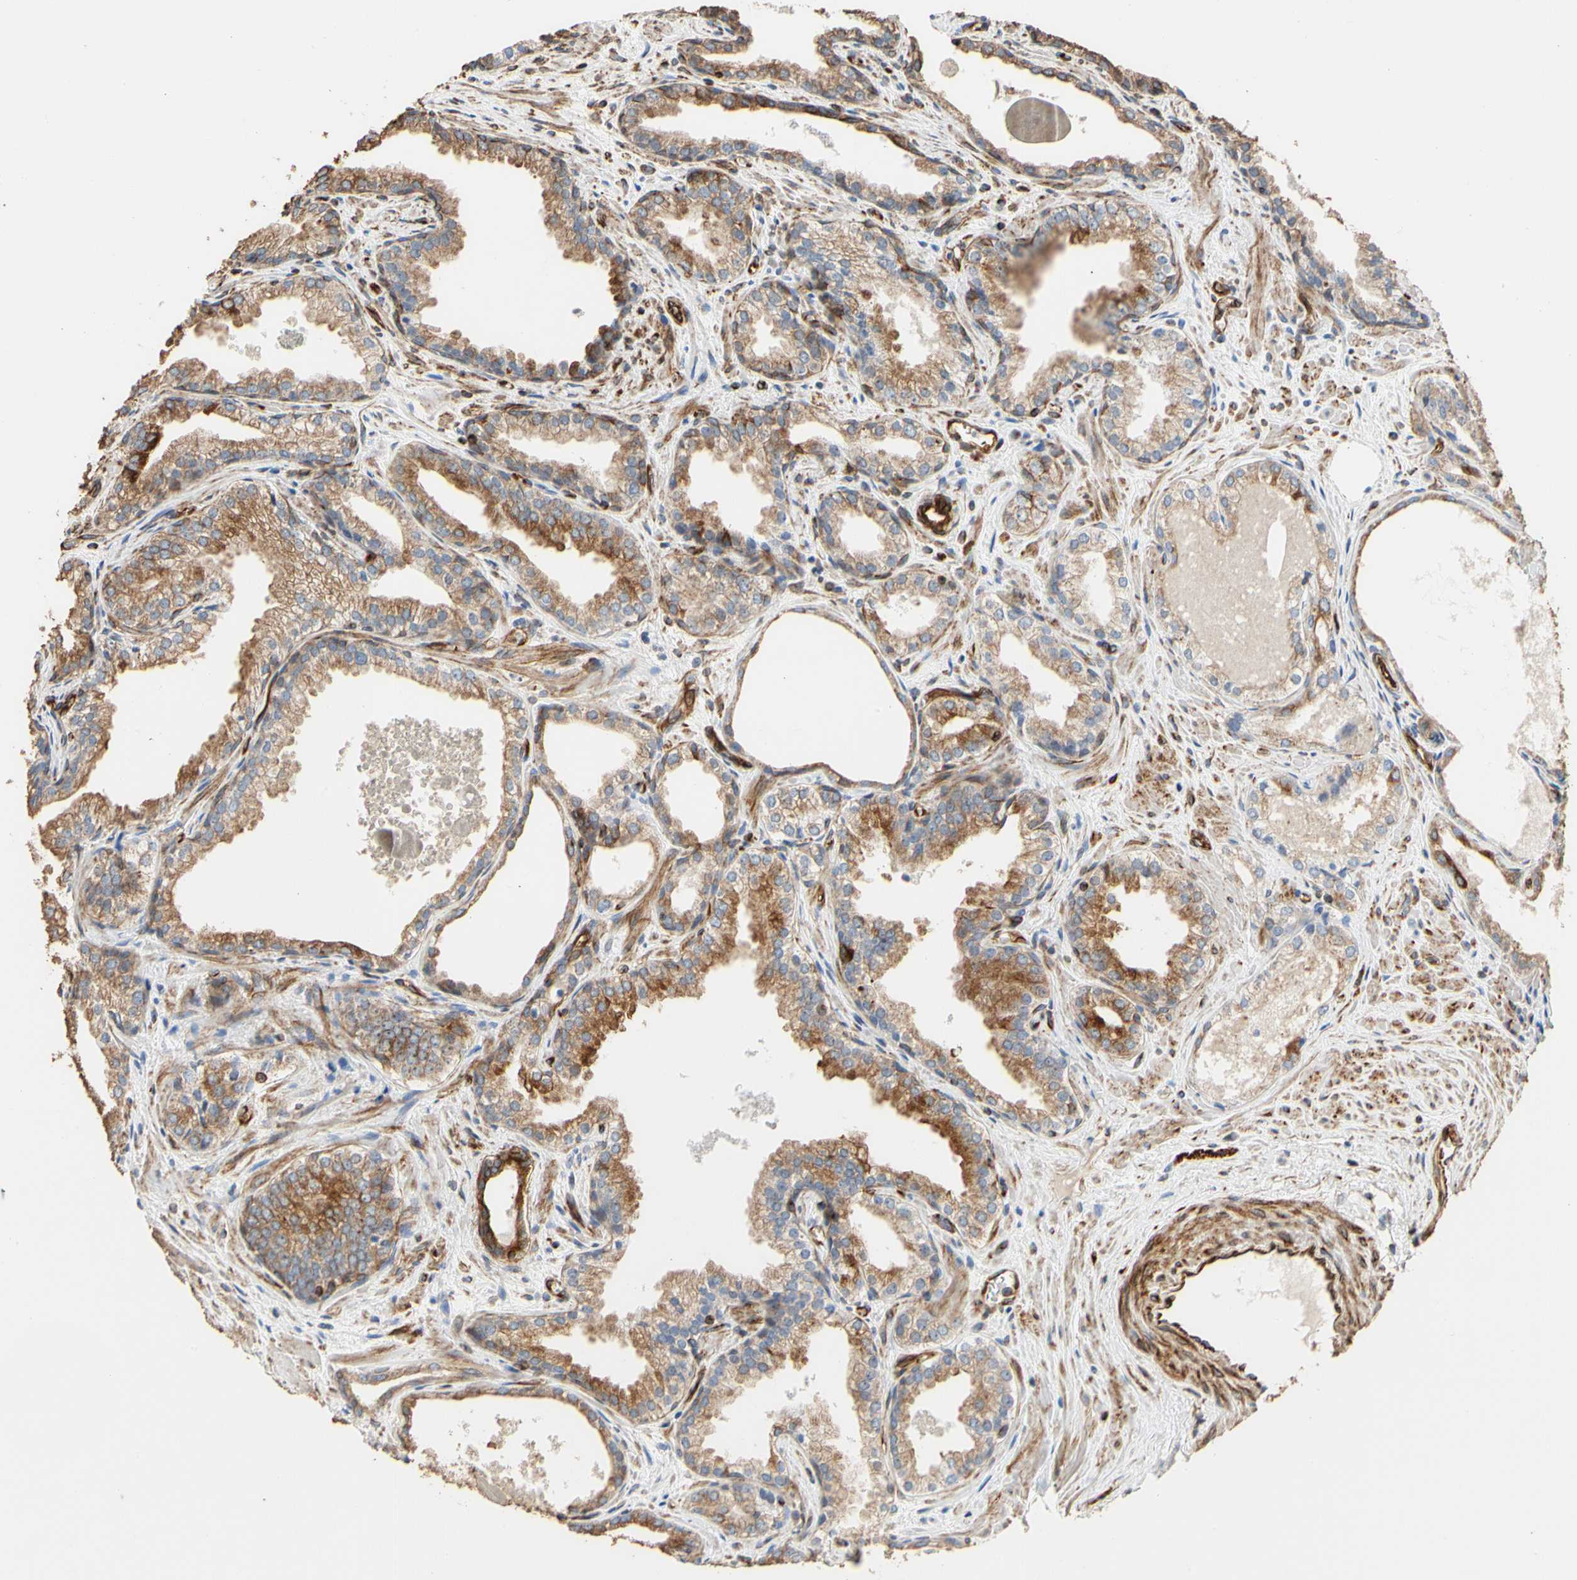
{"staining": {"intensity": "moderate", "quantity": ">75%", "location": "cytoplasmic/membranous"}, "tissue": "prostate cancer", "cell_type": "Tumor cells", "image_type": "cancer", "snomed": [{"axis": "morphology", "description": "Adenocarcinoma, Low grade"}, {"axis": "topography", "description": "Prostate"}], "caption": "Low-grade adenocarcinoma (prostate) stained with IHC shows moderate cytoplasmic/membranous positivity in approximately >75% of tumor cells.", "gene": "TUBA1A", "patient": {"sex": "male", "age": 60}}